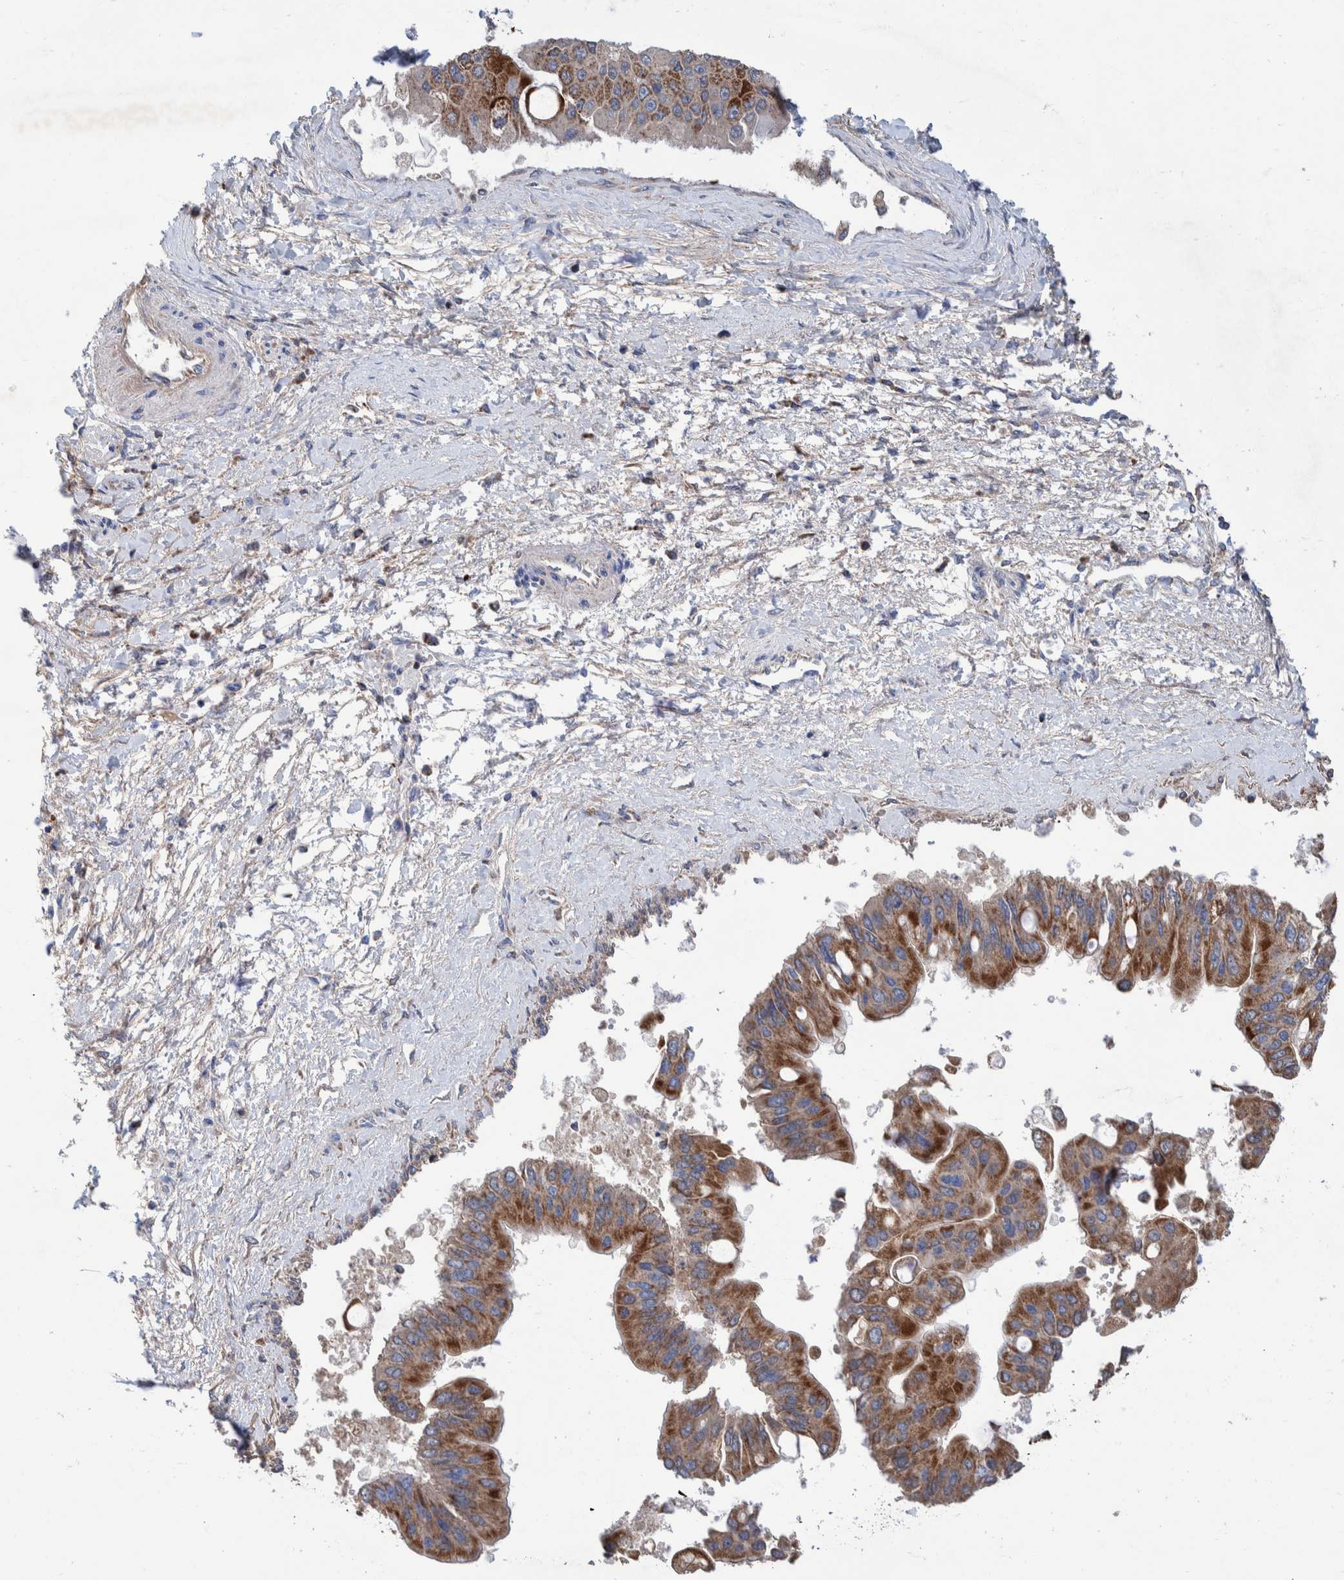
{"staining": {"intensity": "strong", "quantity": ">75%", "location": "cytoplasmic/membranous"}, "tissue": "liver cancer", "cell_type": "Tumor cells", "image_type": "cancer", "snomed": [{"axis": "morphology", "description": "Cholangiocarcinoma"}, {"axis": "topography", "description": "Liver"}], "caption": "There is high levels of strong cytoplasmic/membranous expression in tumor cells of liver cancer (cholangiocarcinoma), as demonstrated by immunohistochemical staining (brown color).", "gene": "DECR1", "patient": {"sex": "male", "age": 50}}